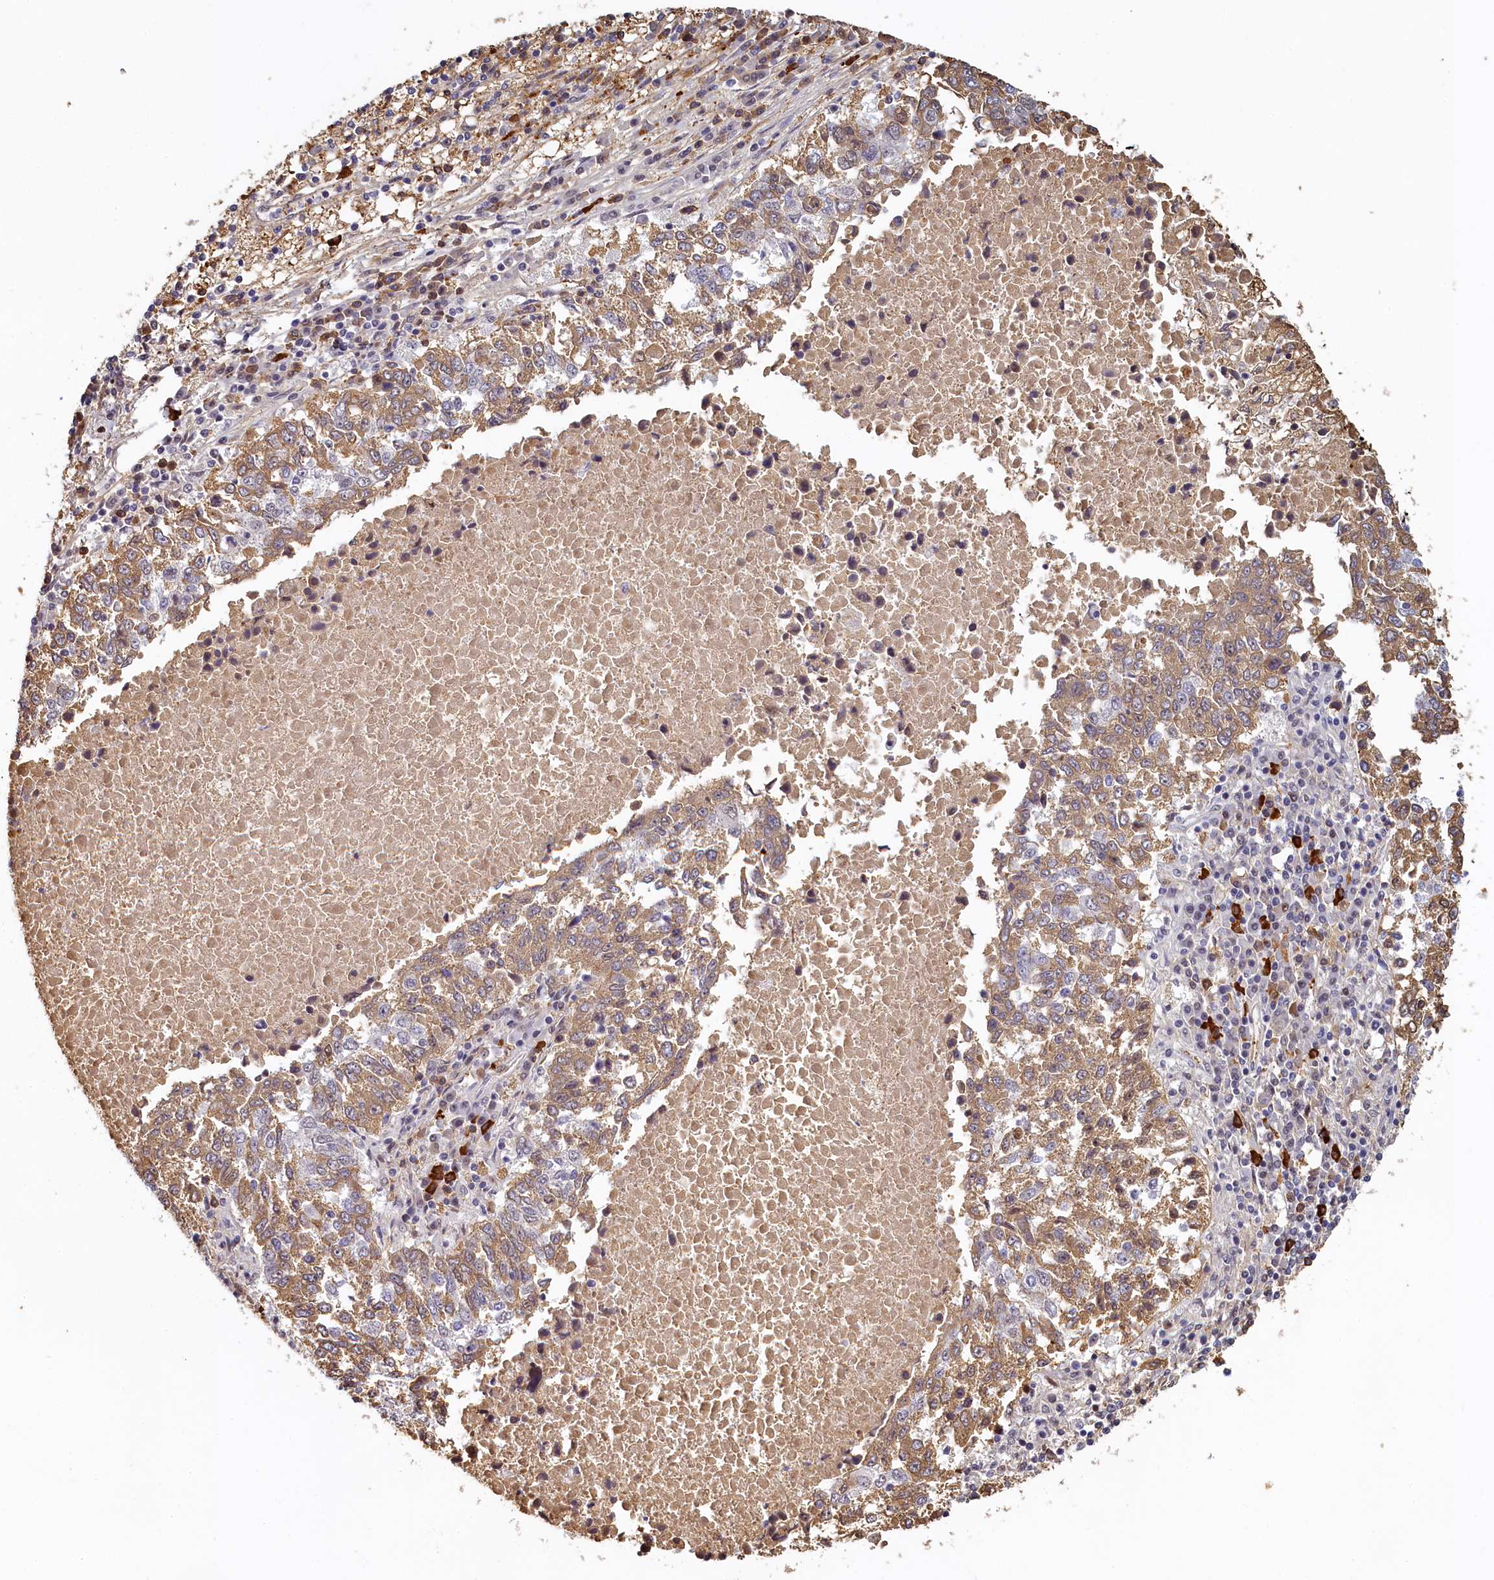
{"staining": {"intensity": "moderate", "quantity": ">75%", "location": "cytoplasmic/membranous"}, "tissue": "lung cancer", "cell_type": "Tumor cells", "image_type": "cancer", "snomed": [{"axis": "morphology", "description": "Squamous cell carcinoma, NOS"}, {"axis": "topography", "description": "Lung"}], "caption": "Protein analysis of squamous cell carcinoma (lung) tissue shows moderate cytoplasmic/membranous expression in about >75% of tumor cells.", "gene": "INTS14", "patient": {"sex": "male", "age": 73}}